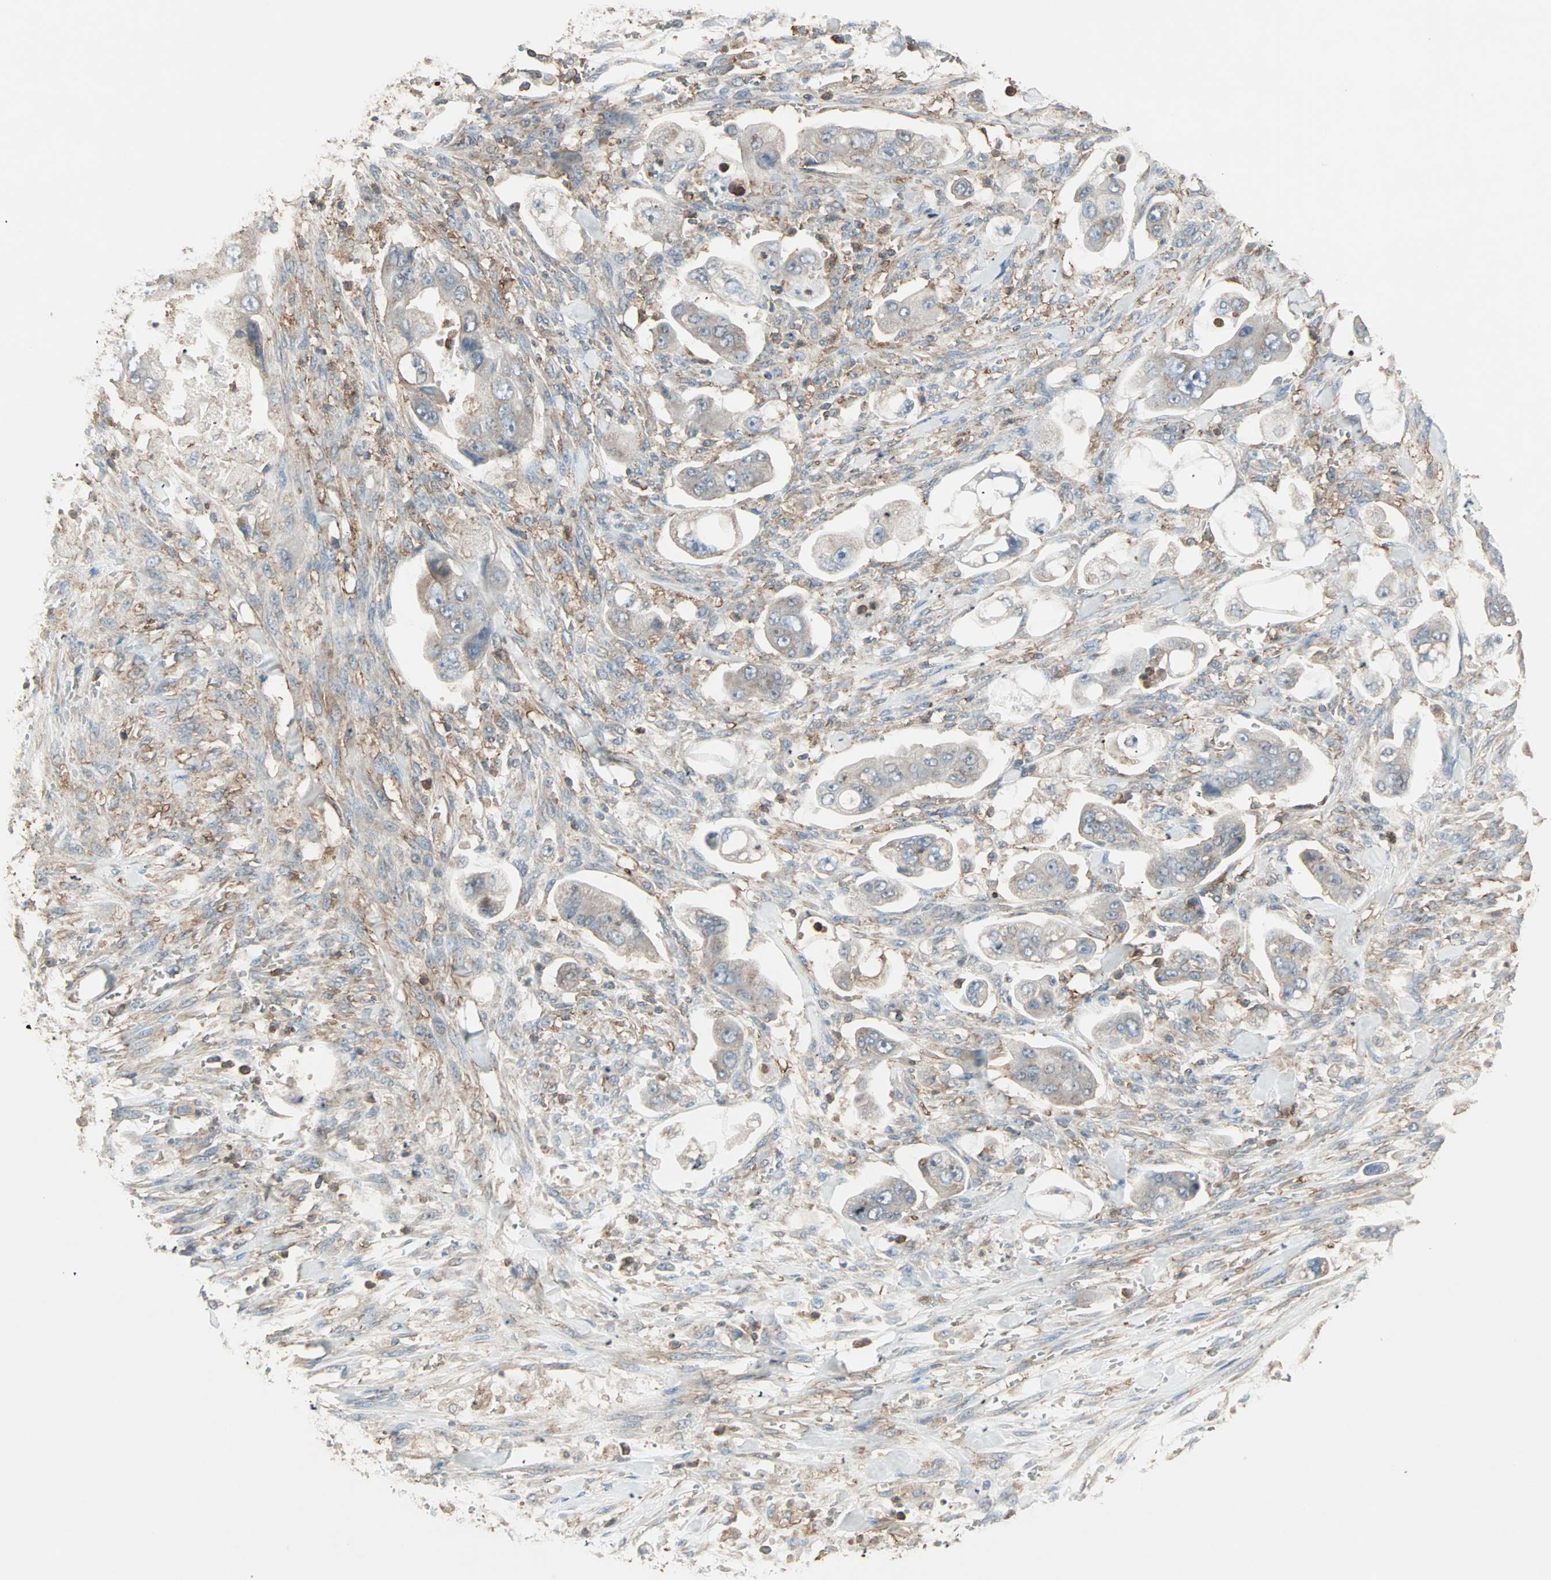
{"staining": {"intensity": "weak", "quantity": "25%-75%", "location": "cytoplasmic/membranous"}, "tissue": "stomach cancer", "cell_type": "Tumor cells", "image_type": "cancer", "snomed": [{"axis": "morphology", "description": "Adenocarcinoma, NOS"}, {"axis": "topography", "description": "Stomach"}], "caption": "Stomach adenocarcinoma tissue displays weak cytoplasmic/membranous staining in about 25%-75% of tumor cells", "gene": "MMP3", "patient": {"sex": "male", "age": 62}}